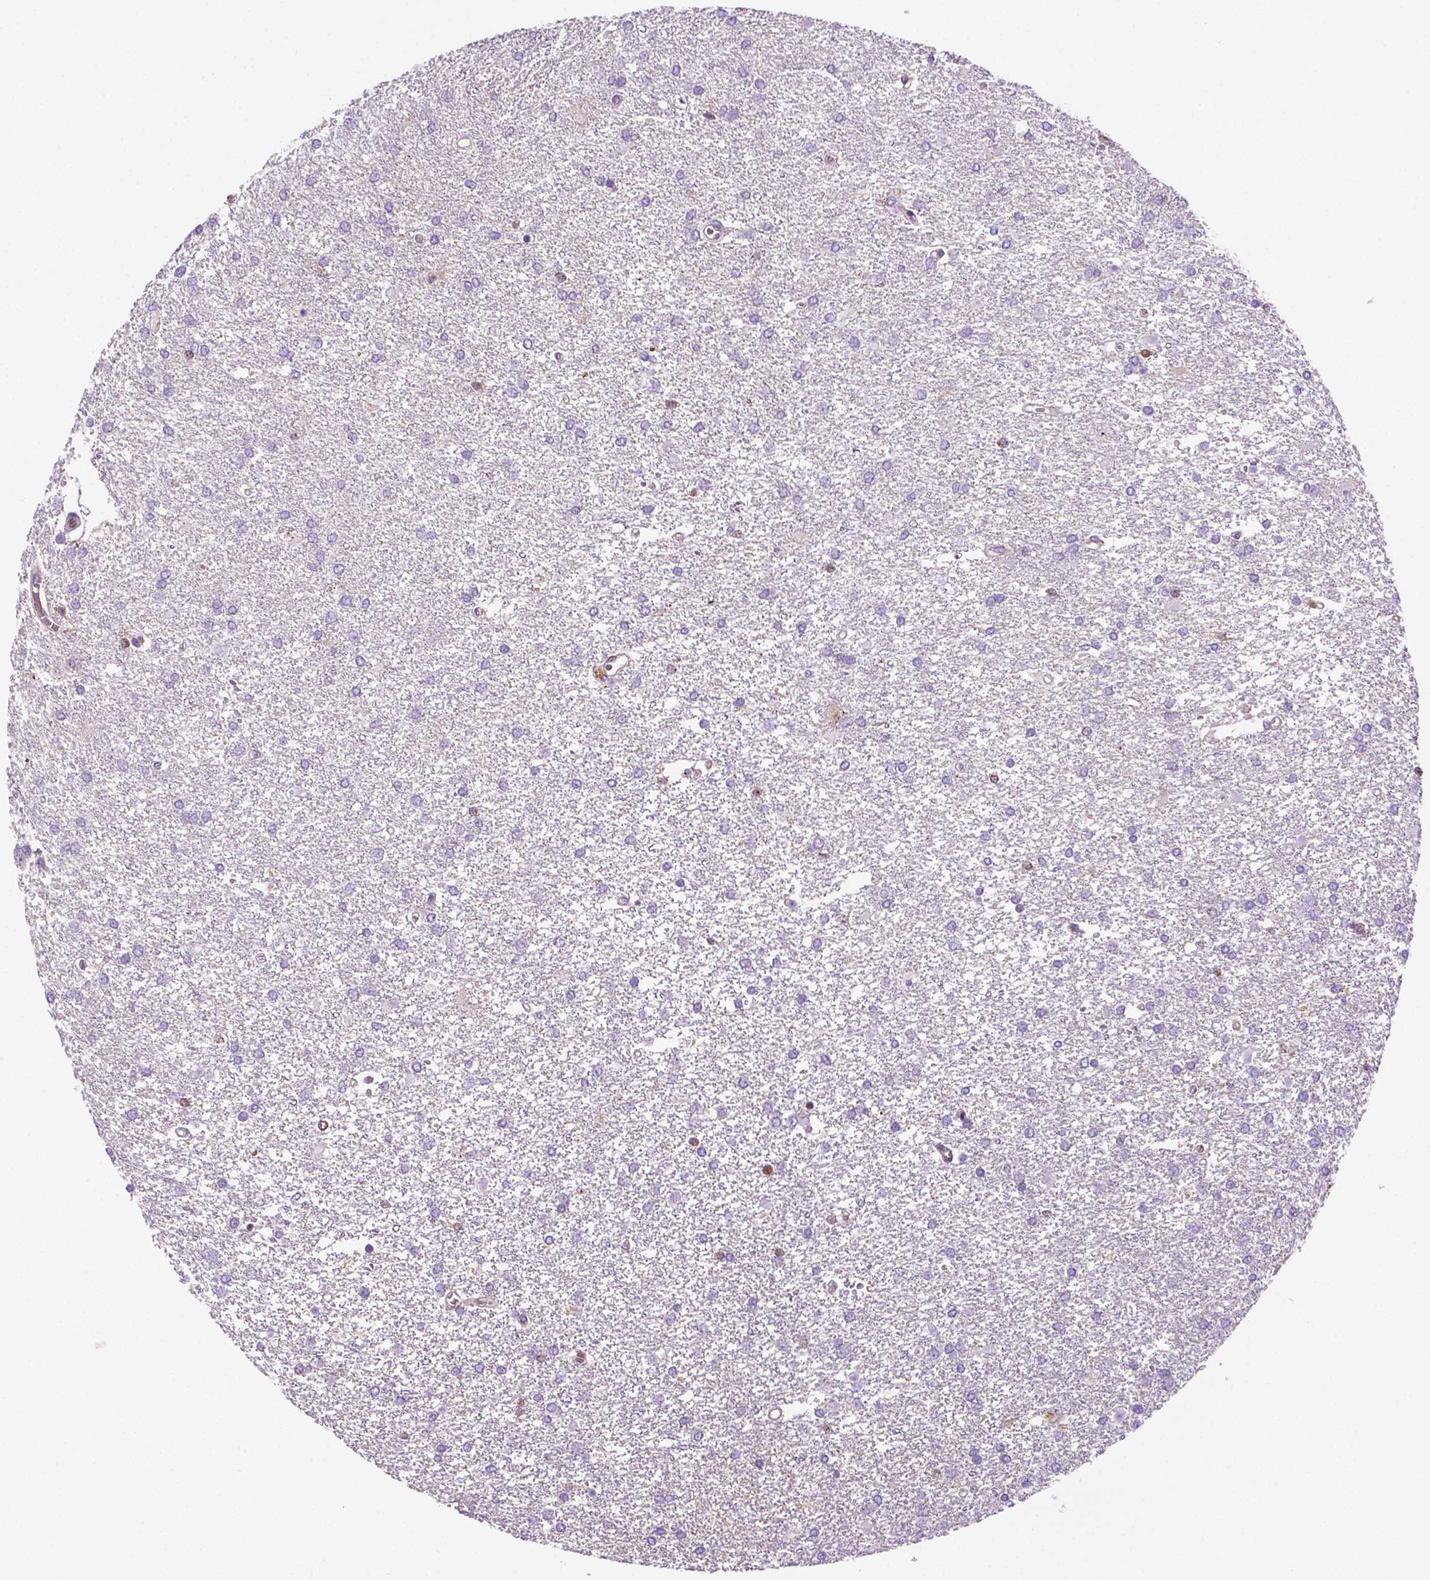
{"staining": {"intensity": "negative", "quantity": "none", "location": "none"}, "tissue": "glioma", "cell_type": "Tumor cells", "image_type": "cancer", "snomed": [{"axis": "morphology", "description": "Glioma, malignant, High grade"}, {"axis": "topography", "description": "Brain"}], "caption": "Immunohistochemistry (IHC) of human glioma demonstrates no expression in tumor cells.", "gene": "DCN", "patient": {"sex": "female", "age": 61}}